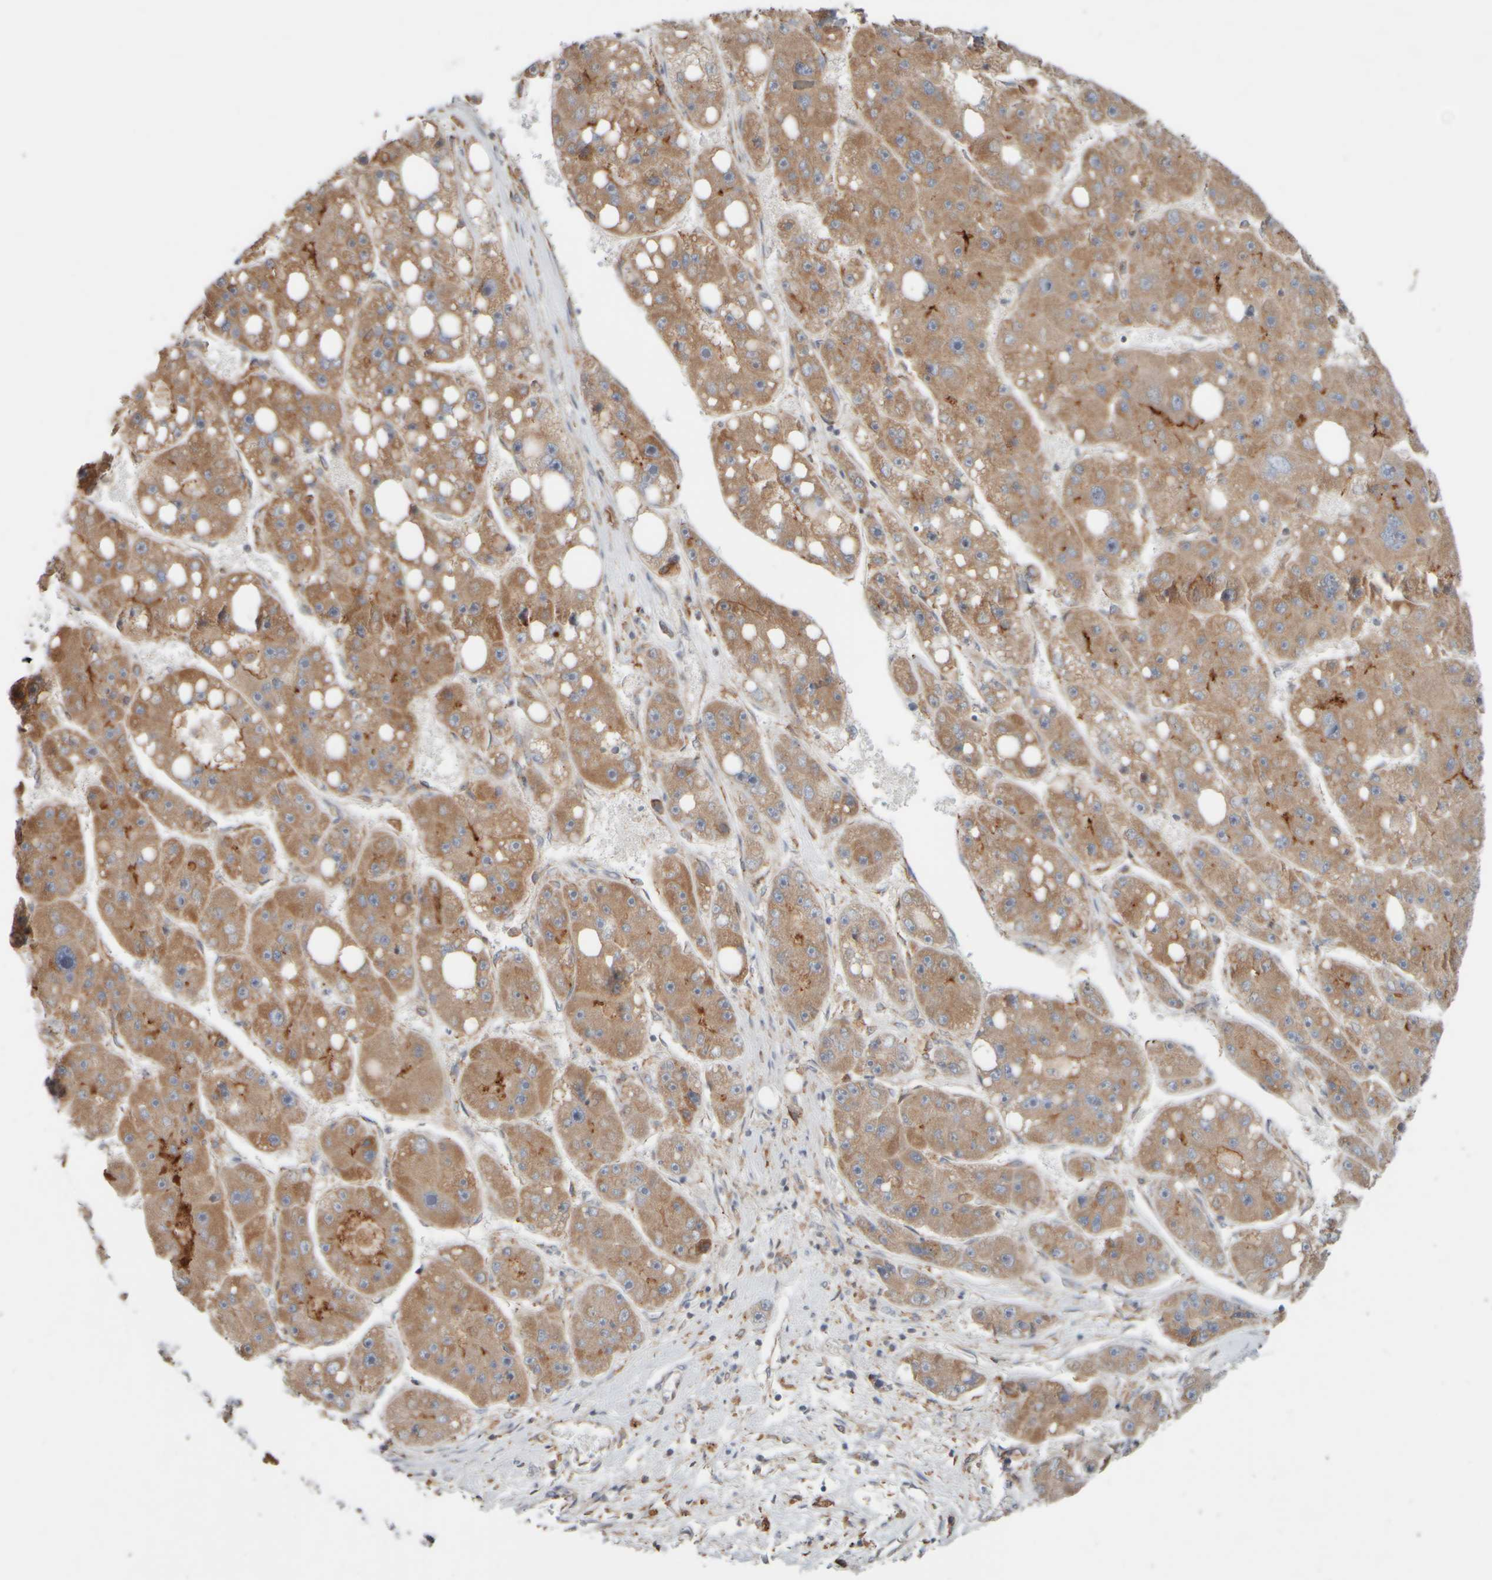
{"staining": {"intensity": "moderate", "quantity": ">75%", "location": "cytoplasmic/membranous"}, "tissue": "liver cancer", "cell_type": "Tumor cells", "image_type": "cancer", "snomed": [{"axis": "morphology", "description": "Carcinoma, Hepatocellular, NOS"}, {"axis": "topography", "description": "Liver"}], "caption": "Tumor cells demonstrate medium levels of moderate cytoplasmic/membranous positivity in approximately >75% of cells in liver cancer (hepatocellular carcinoma). Using DAB (3,3'-diaminobenzidine) (brown) and hematoxylin (blue) stains, captured at high magnification using brightfield microscopy.", "gene": "EIF2B3", "patient": {"sex": "female", "age": 61}}